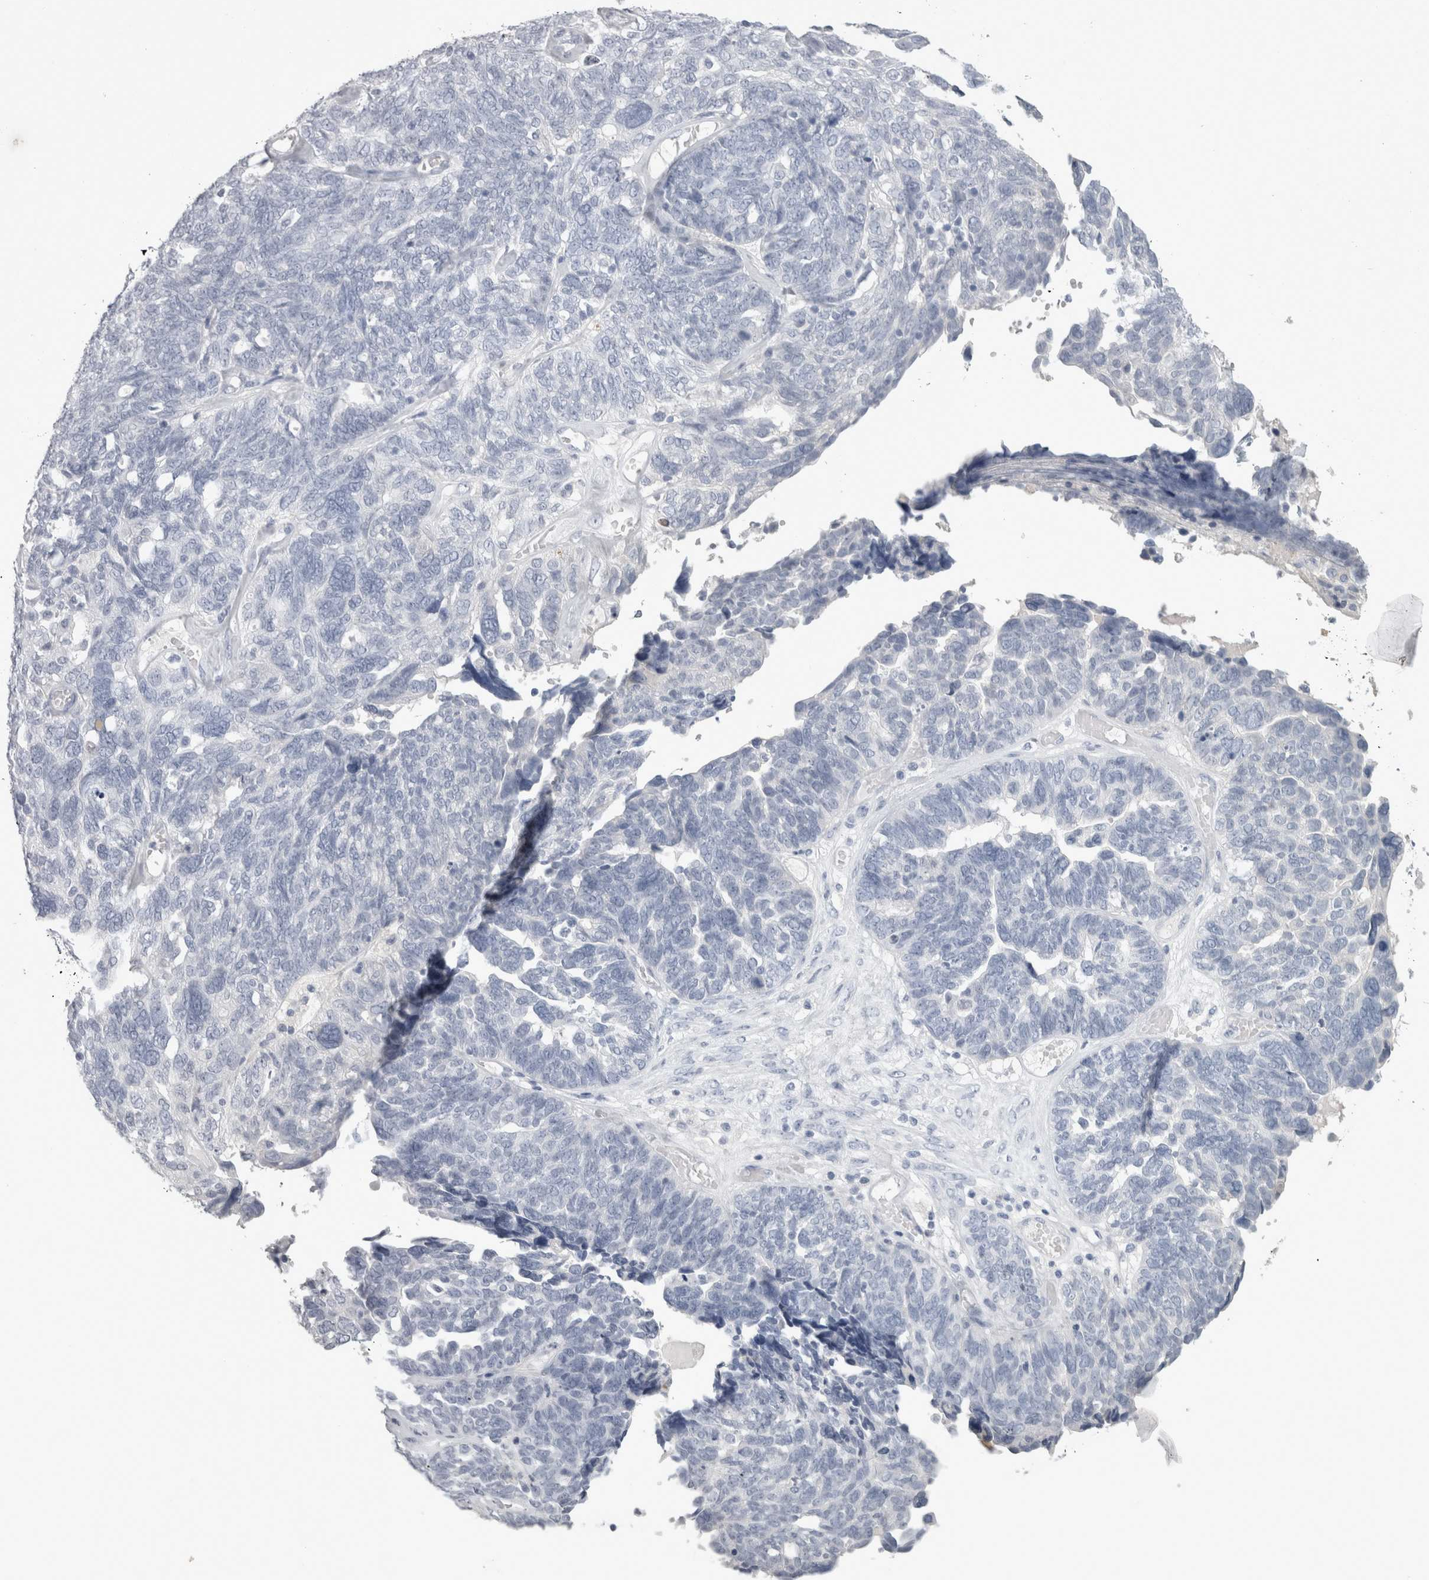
{"staining": {"intensity": "negative", "quantity": "none", "location": "none"}, "tissue": "ovarian cancer", "cell_type": "Tumor cells", "image_type": "cancer", "snomed": [{"axis": "morphology", "description": "Cystadenocarcinoma, serous, NOS"}, {"axis": "topography", "description": "Ovary"}], "caption": "Protein analysis of ovarian cancer reveals no significant positivity in tumor cells. (DAB (3,3'-diaminobenzidine) immunohistochemistry (IHC) with hematoxylin counter stain).", "gene": "ADAM2", "patient": {"sex": "female", "age": 79}}